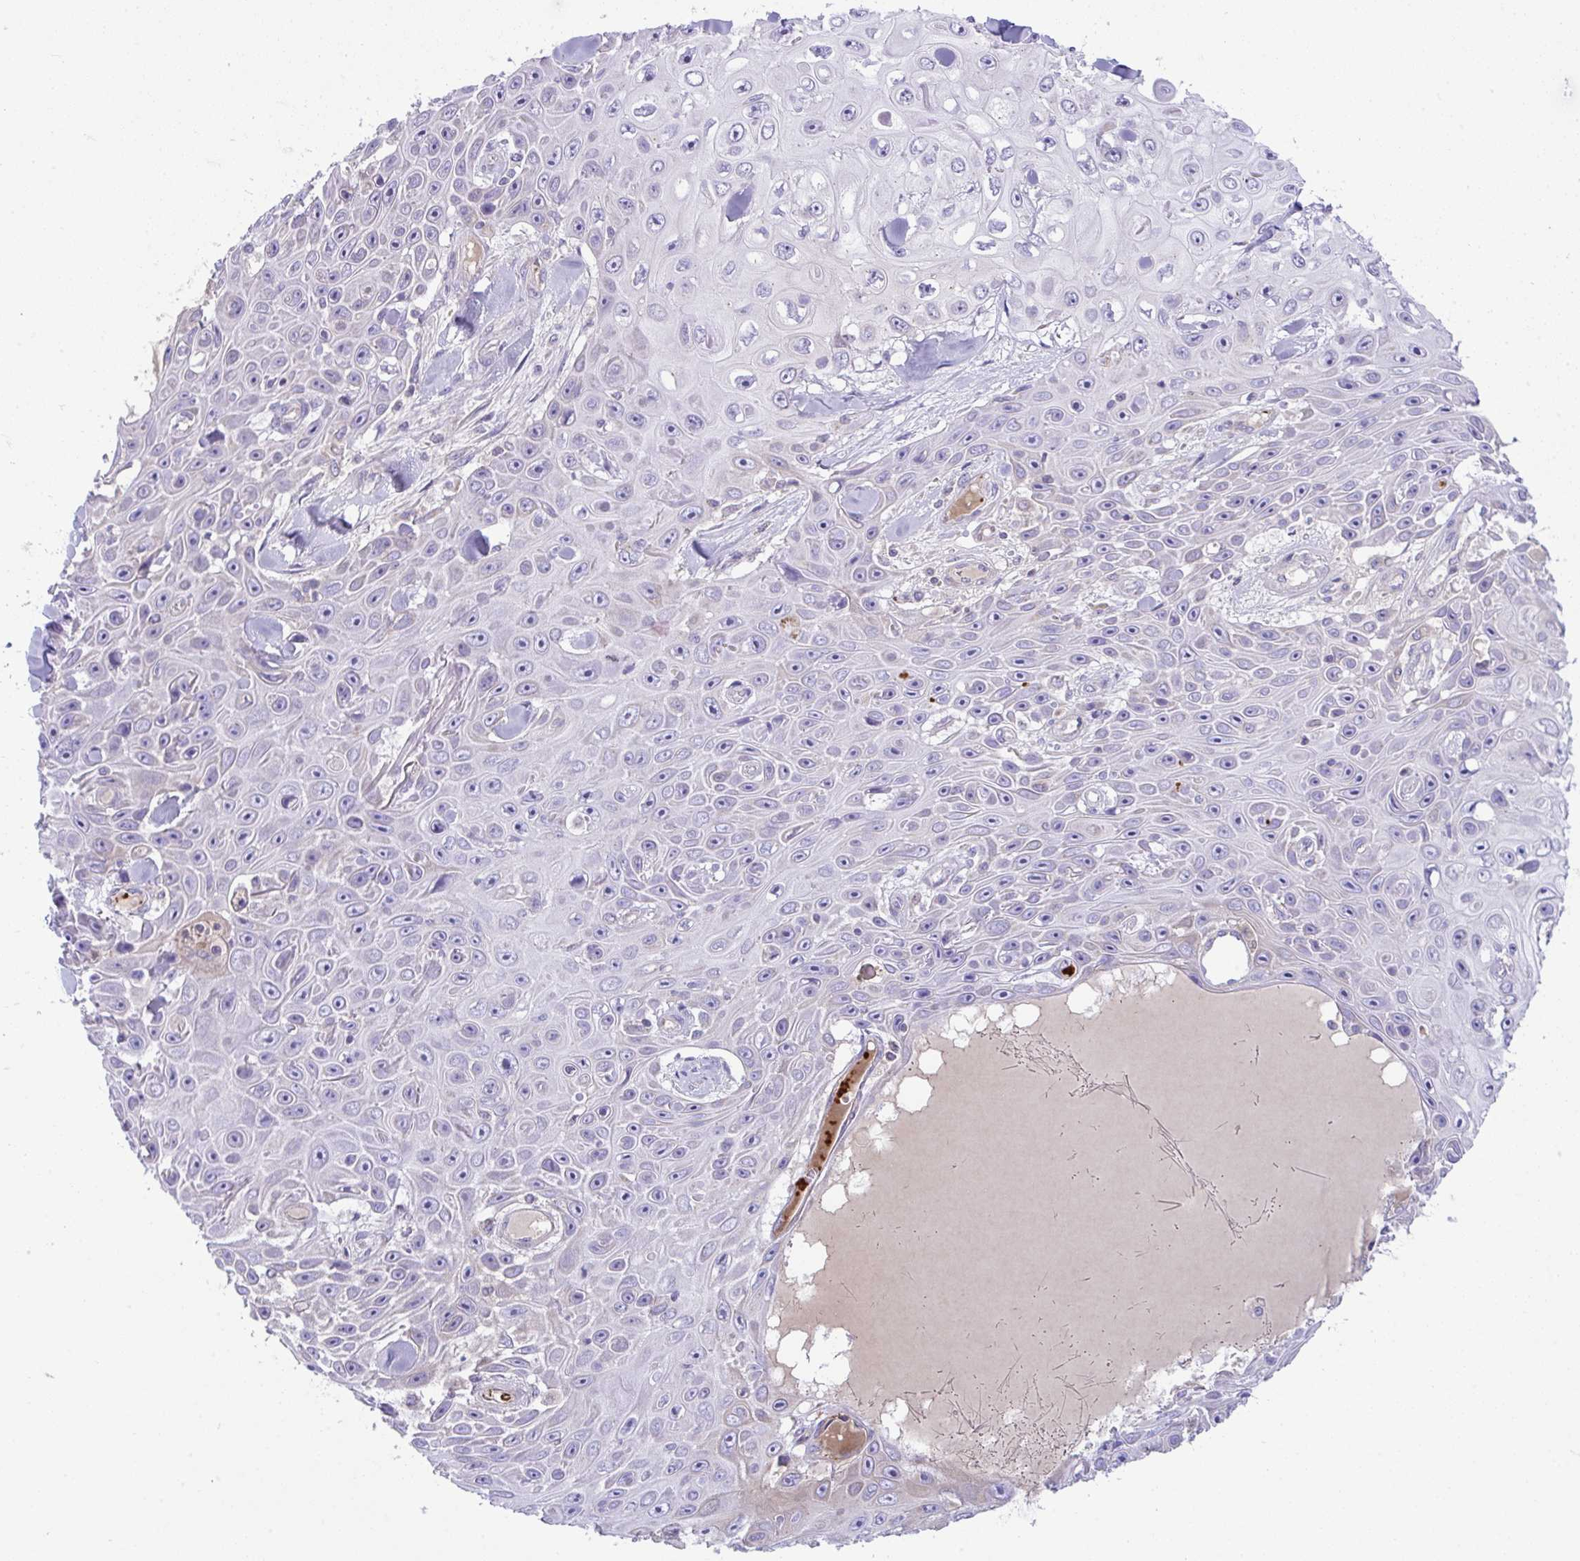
{"staining": {"intensity": "negative", "quantity": "none", "location": "none"}, "tissue": "skin cancer", "cell_type": "Tumor cells", "image_type": "cancer", "snomed": [{"axis": "morphology", "description": "Squamous cell carcinoma, NOS"}, {"axis": "topography", "description": "Skin"}], "caption": "There is no significant expression in tumor cells of skin squamous cell carcinoma.", "gene": "PLA2G12B", "patient": {"sex": "male", "age": 82}}